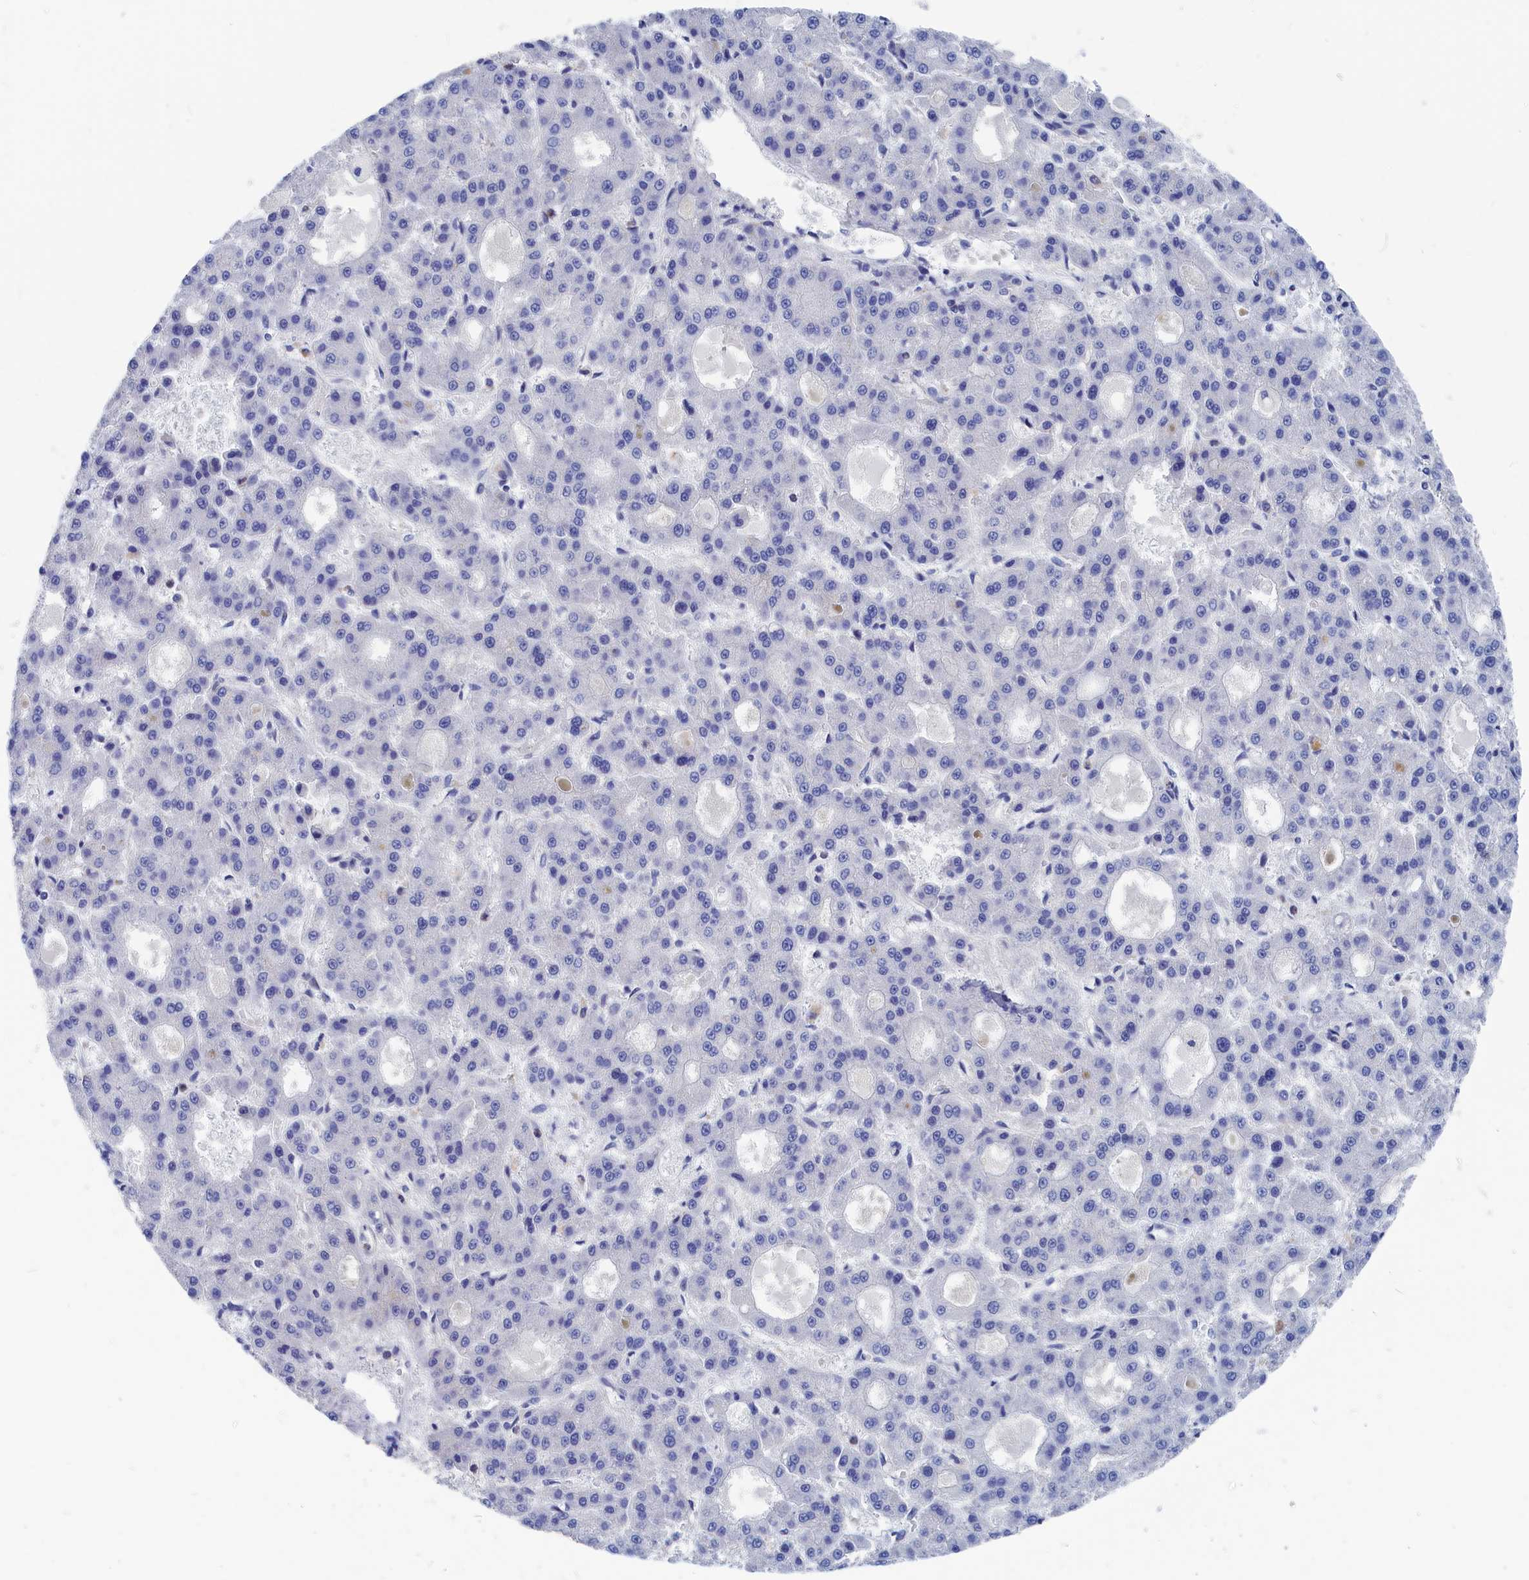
{"staining": {"intensity": "negative", "quantity": "none", "location": "none"}, "tissue": "liver cancer", "cell_type": "Tumor cells", "image_type": "cancer", "snomed": [{"axis": "morphology", "description": "Carcinoma, Hepatocellular, NOS"}, {"axis": "topography", "description": "Liver"}], "caption": "An image of human liver hepatocellular carcinoma is negative for staining in tumor cells.", "gene": "MARCHF3", "patient": {"sex": "male", "age": 70}}